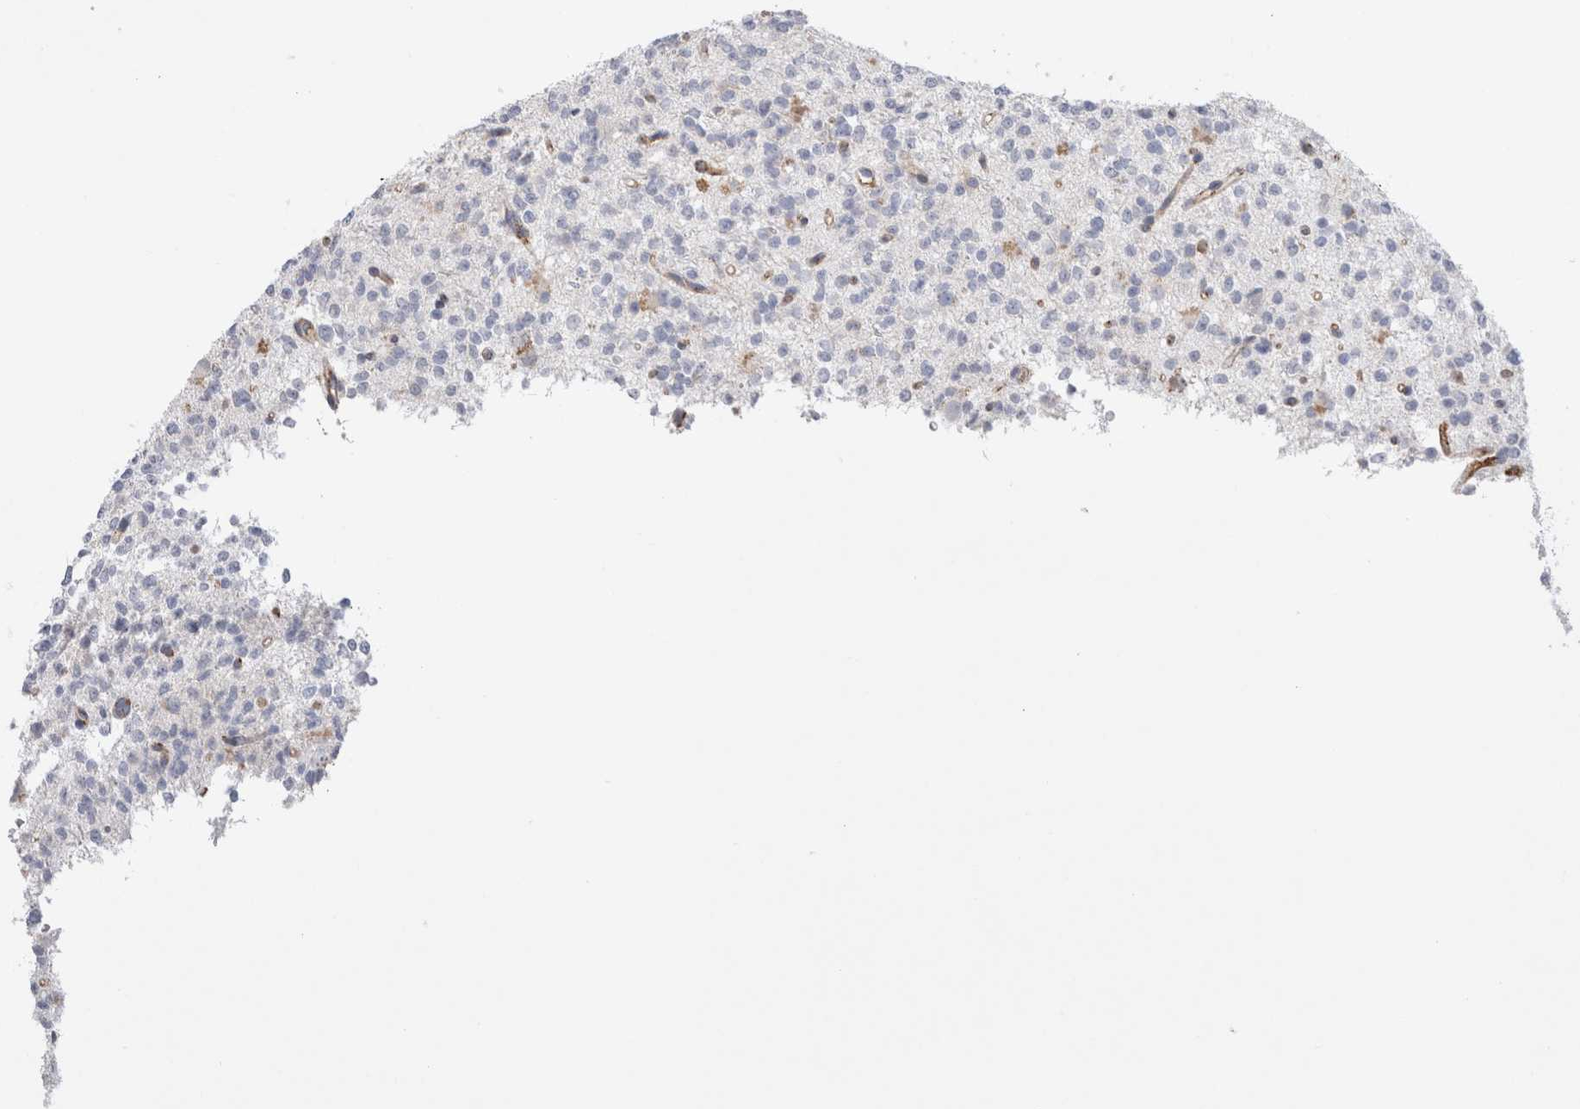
{"staining": {"intensity": "negative", "quantity": "none", "location": "none"}, "tissue": "glioma", "cell_type": "Tumor cells", "image_type": "cancer", "snomed": [{"axis": "morphology", "description": "Glioma, malignant, High grade"}, {"axis": "topography", "description": "Brain"}], "caption": "Immunohistochemistry histopathology image of glioma stained for a protein (brown), which shows no staining in tumor cells.", "gene": "CNPY4", "patient": {"sex": "female", "age": 62}}